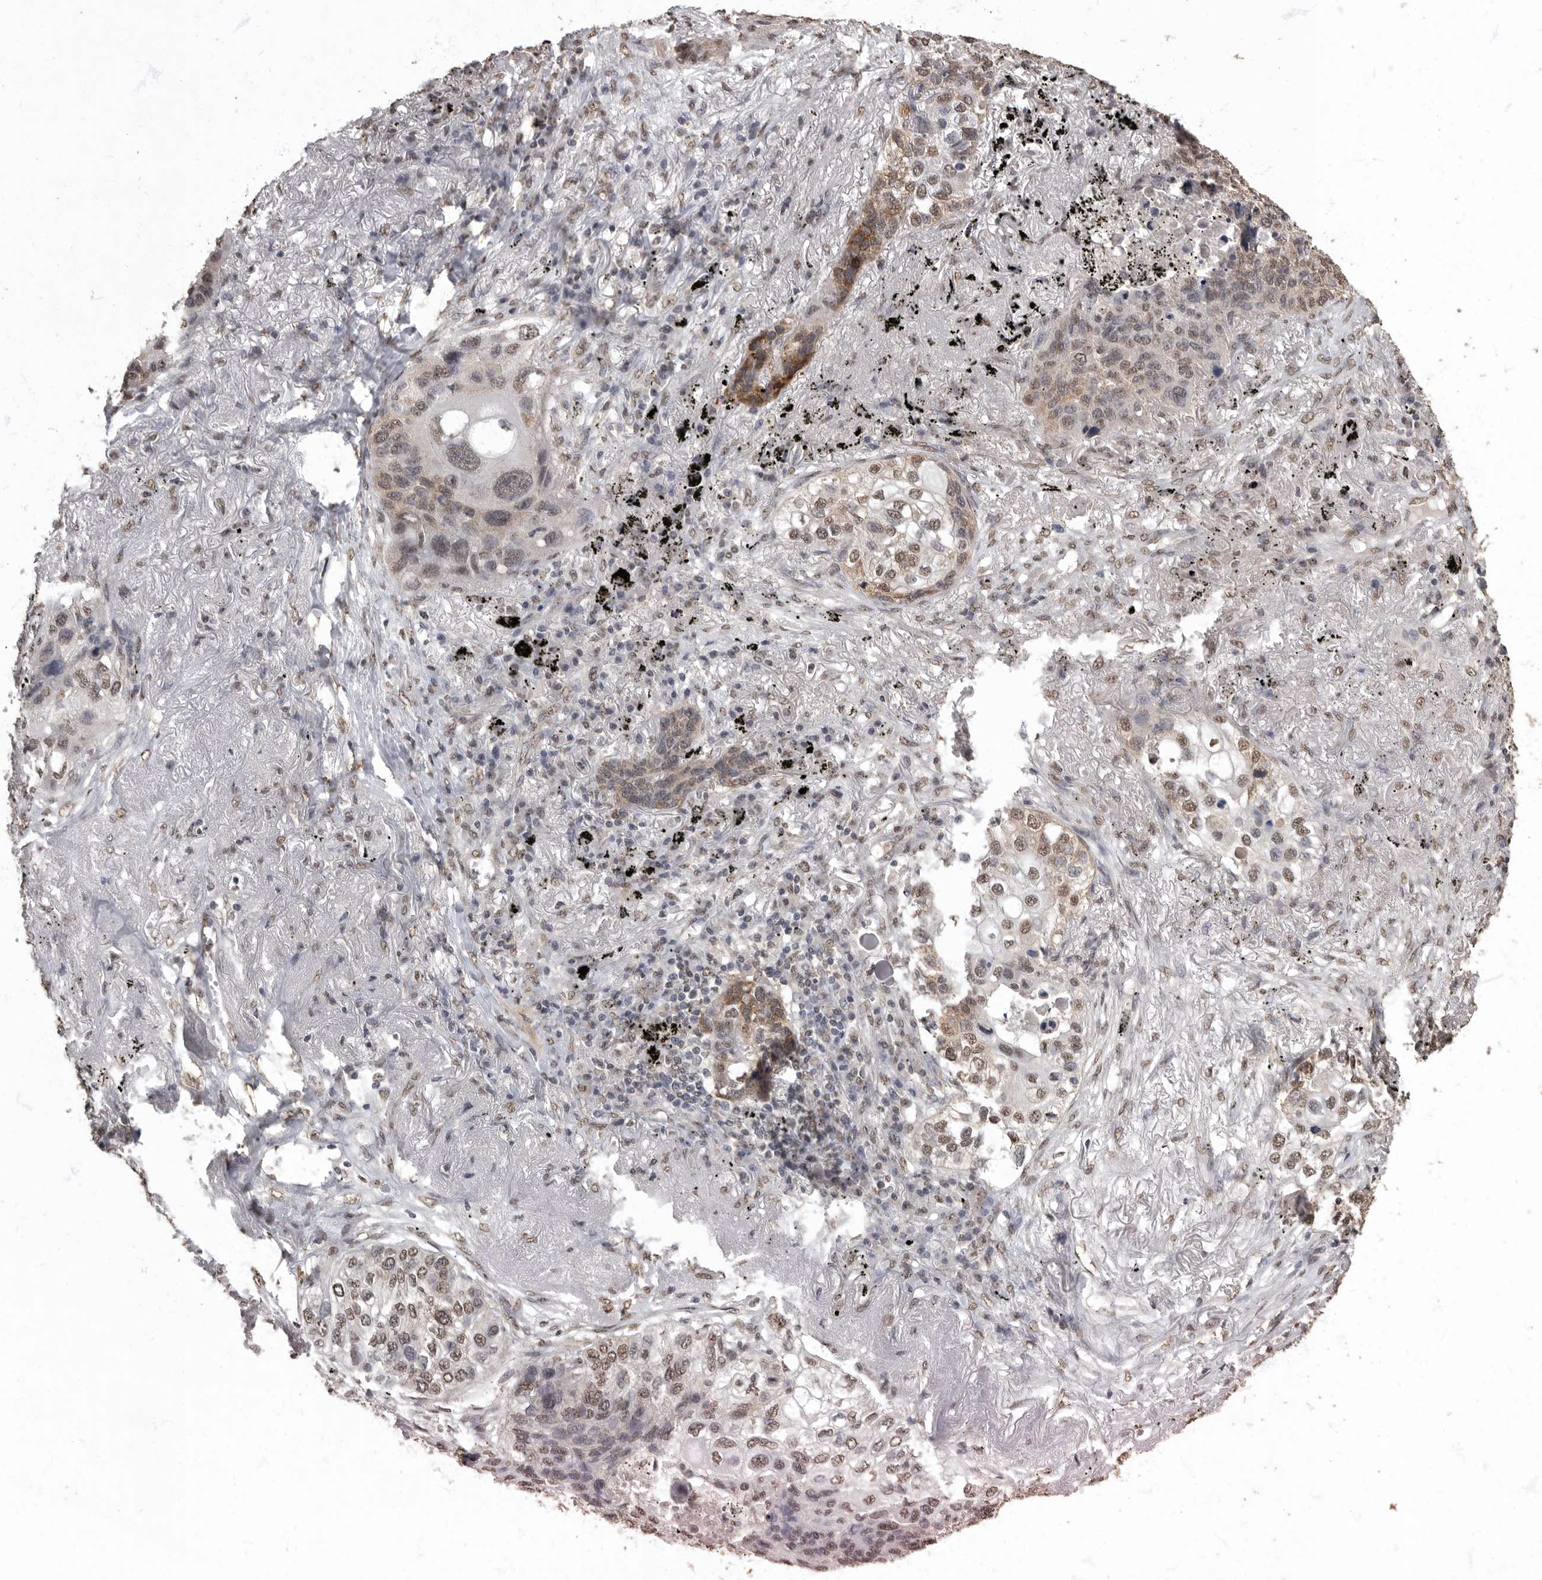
{"staining": {"intensity": "moderate", "quantity": ">75%", "location": "nuclear"}, "tissue": "lung cancer", "cell_type": "Tumor cells", "image_type": "cancer", "snomed": [{"axis": "morphology", "description": "Squamous cell carcinoma, NOS"}, {"axis": "topography", "description": "Lung"}], "caption": "This image demonstrates IHC staining of human lung squamous cell carcinoma, with medium moderate nuclear positivity in approximately >75% of tumor cells.", "gene": "NBL1", "patient": {"sex": "female", "age": 63}}